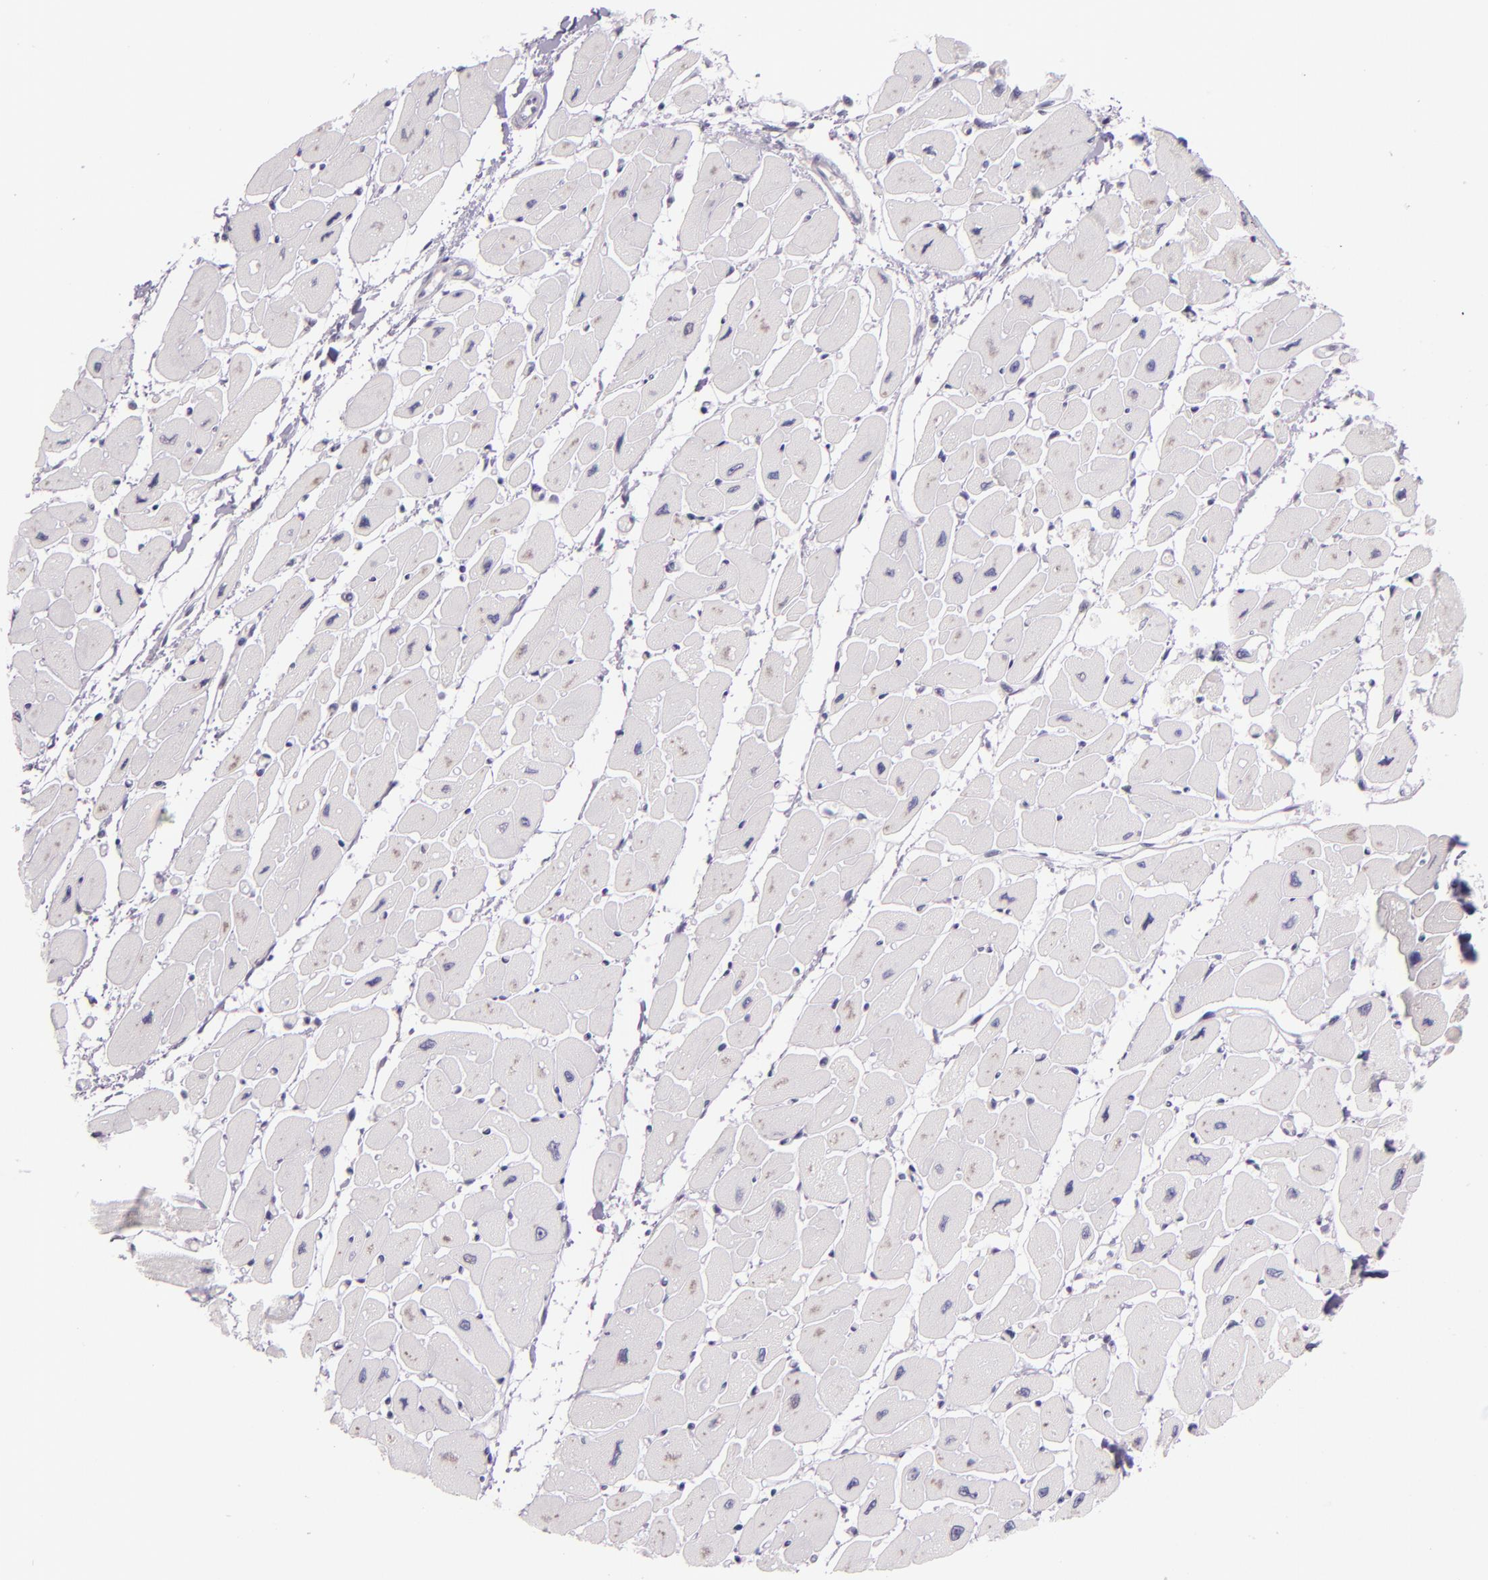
{"staining": {"intensity": "negative", "quantity": "none", "location": "none"}, "tissue": "heart muscle", "cell_type": "Cardiomyocytes", "image_type": "normal", "snomed": [{"axis": "morphology", "description": "Normal tissue, NOS"}, {"axis": "topography", "description": "Heart"}], "caption": "Heart muscle stained for a protein using immunohistochemistry (IHC) exhibits no expression cardiomyocytes.", "gene": "HSP90AA1", "patient": {"sex": "female", "age": 54}}